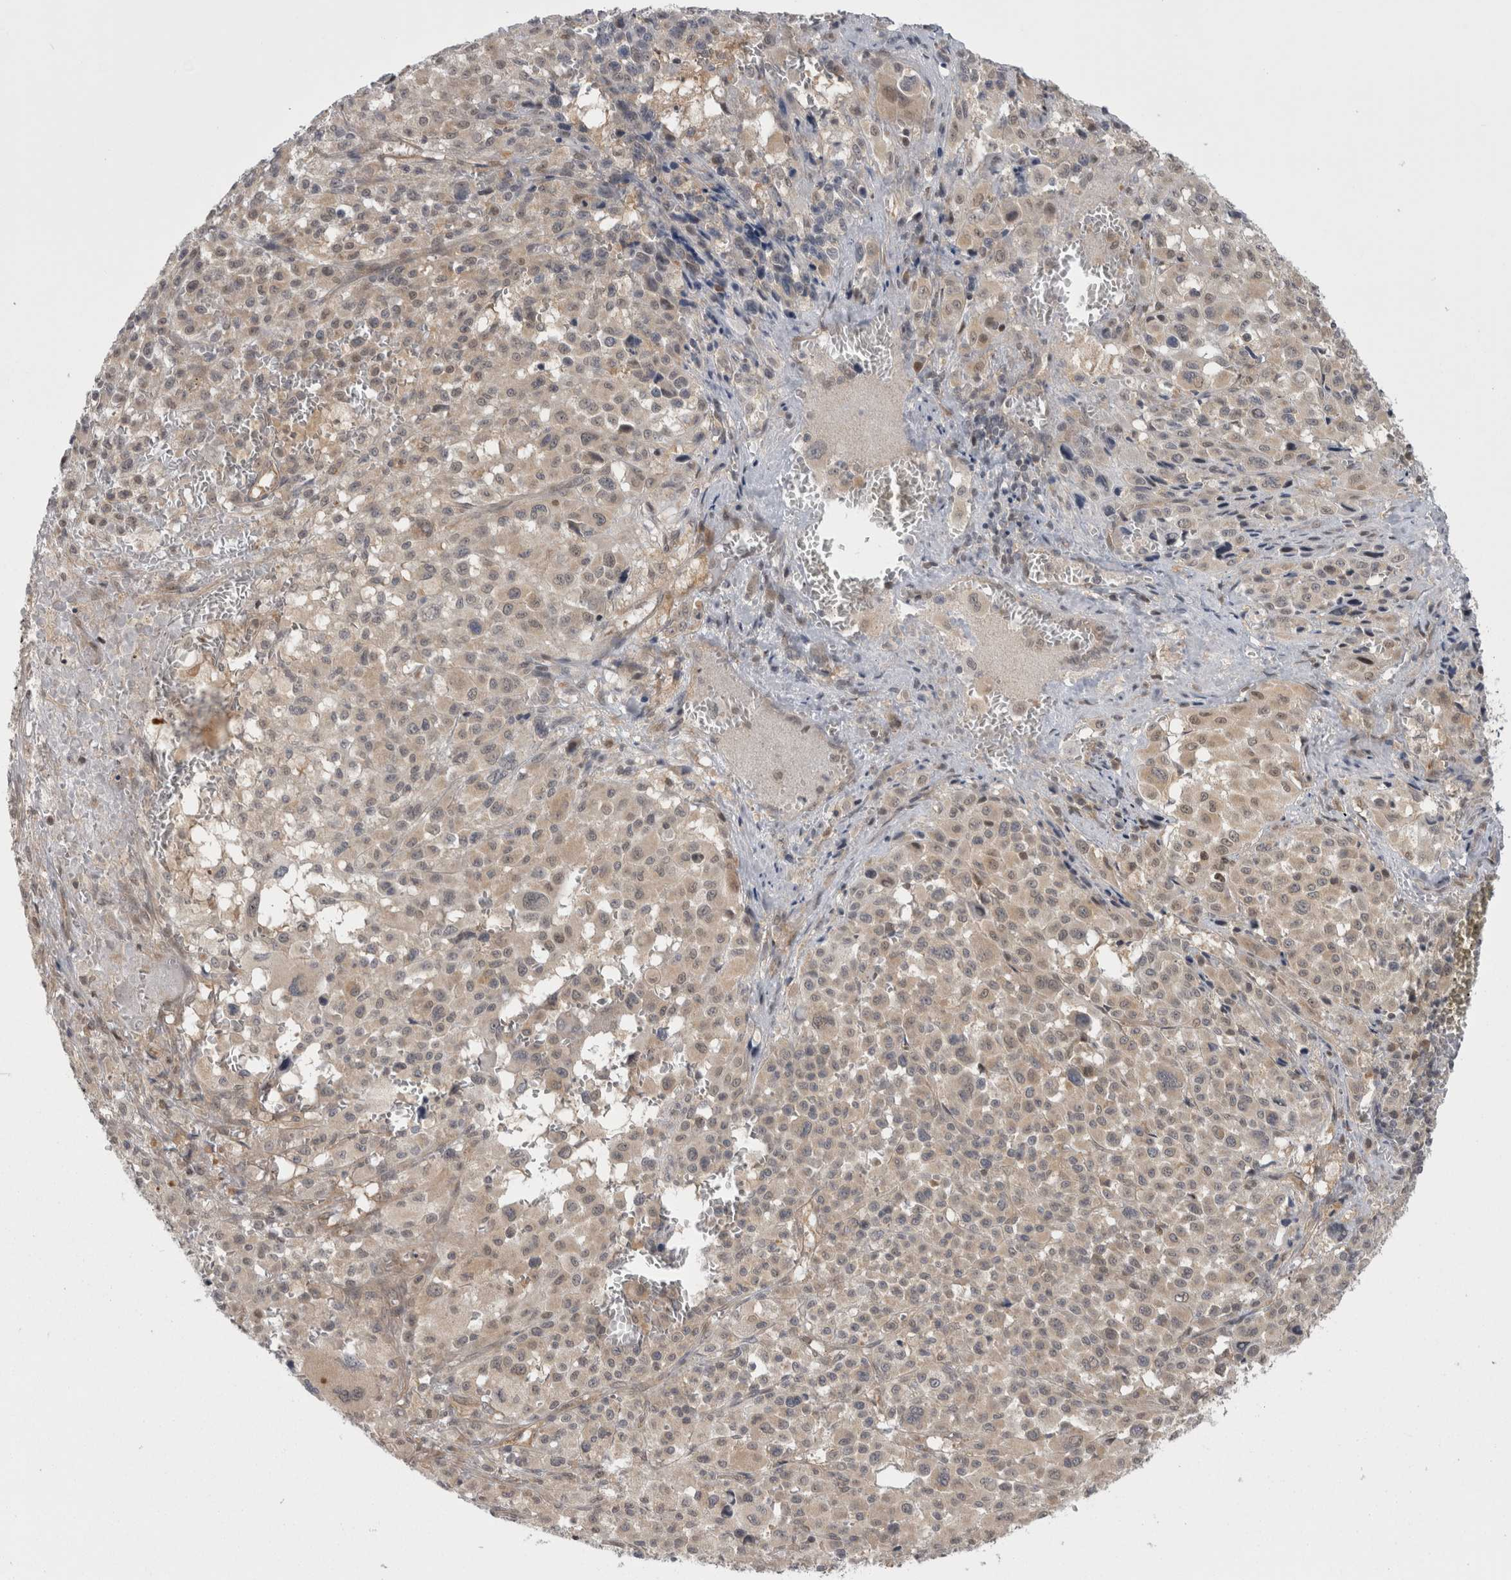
{"staining": {"intensity": "weak", "quantity": "<25%", "location": "nuclear"}, "tissue": "melanoma", "cell_type": "Tumor cells", "image_type": "cancer", "snomed": [{"axis": "morphology", "description": "Malignant melanoma, Metastatic site"}, {"axis": "topography", "description": "Skin"}], "caption": "Immunohistochemistry histopathology image of neoplastic tissue: human melanoma stained with DAB exhibits no significant protein staining in tumor cells. (DAB (3,3'-diaminobenzidine) immunohistochemistry (IHC) visualized using brightfield microscopy, high magnification).", "gene": "PSMB2", "patient": {"sex": "female", "age": 74}}